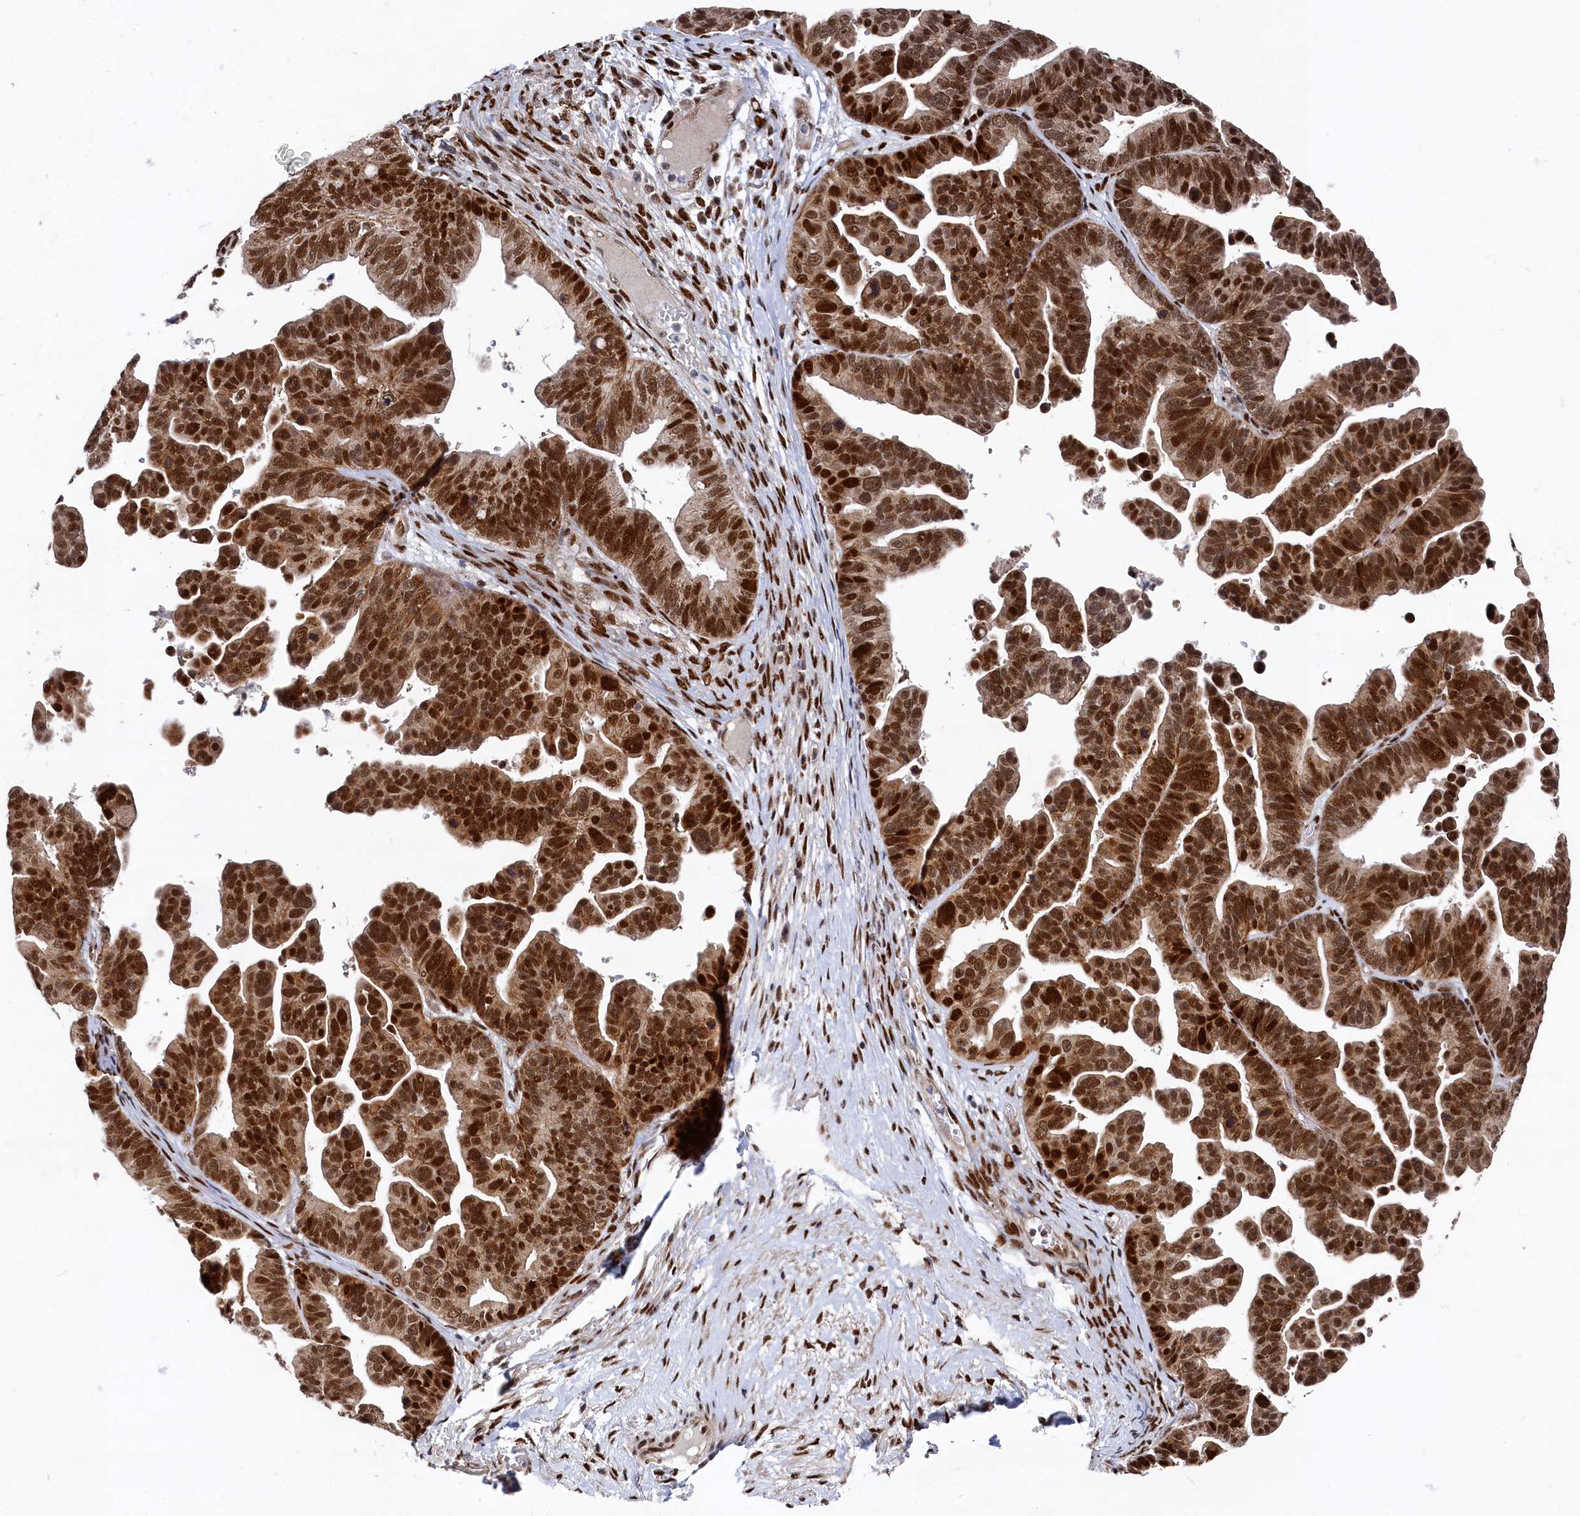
{"staining": {"intensity": "strong", "quantity": ">75%", "location": "nuclear"}, "tissue": "ovarian cancer", "cell_type": "Tumor cells", "image_type": "cancer", "snomed": [{"axis": "morphology", "description": "Cystadenocarcinoma, serous, NOS"}, {"axis": "topography", "description": "Ovary"}], "caption": "Strong nuclear positivity is seen in about >75% of tumor cells in serous cystadenocarcinoma (ovarian).", "gene": "BUB3", "patient": {"sex": "female", "age": 56}}